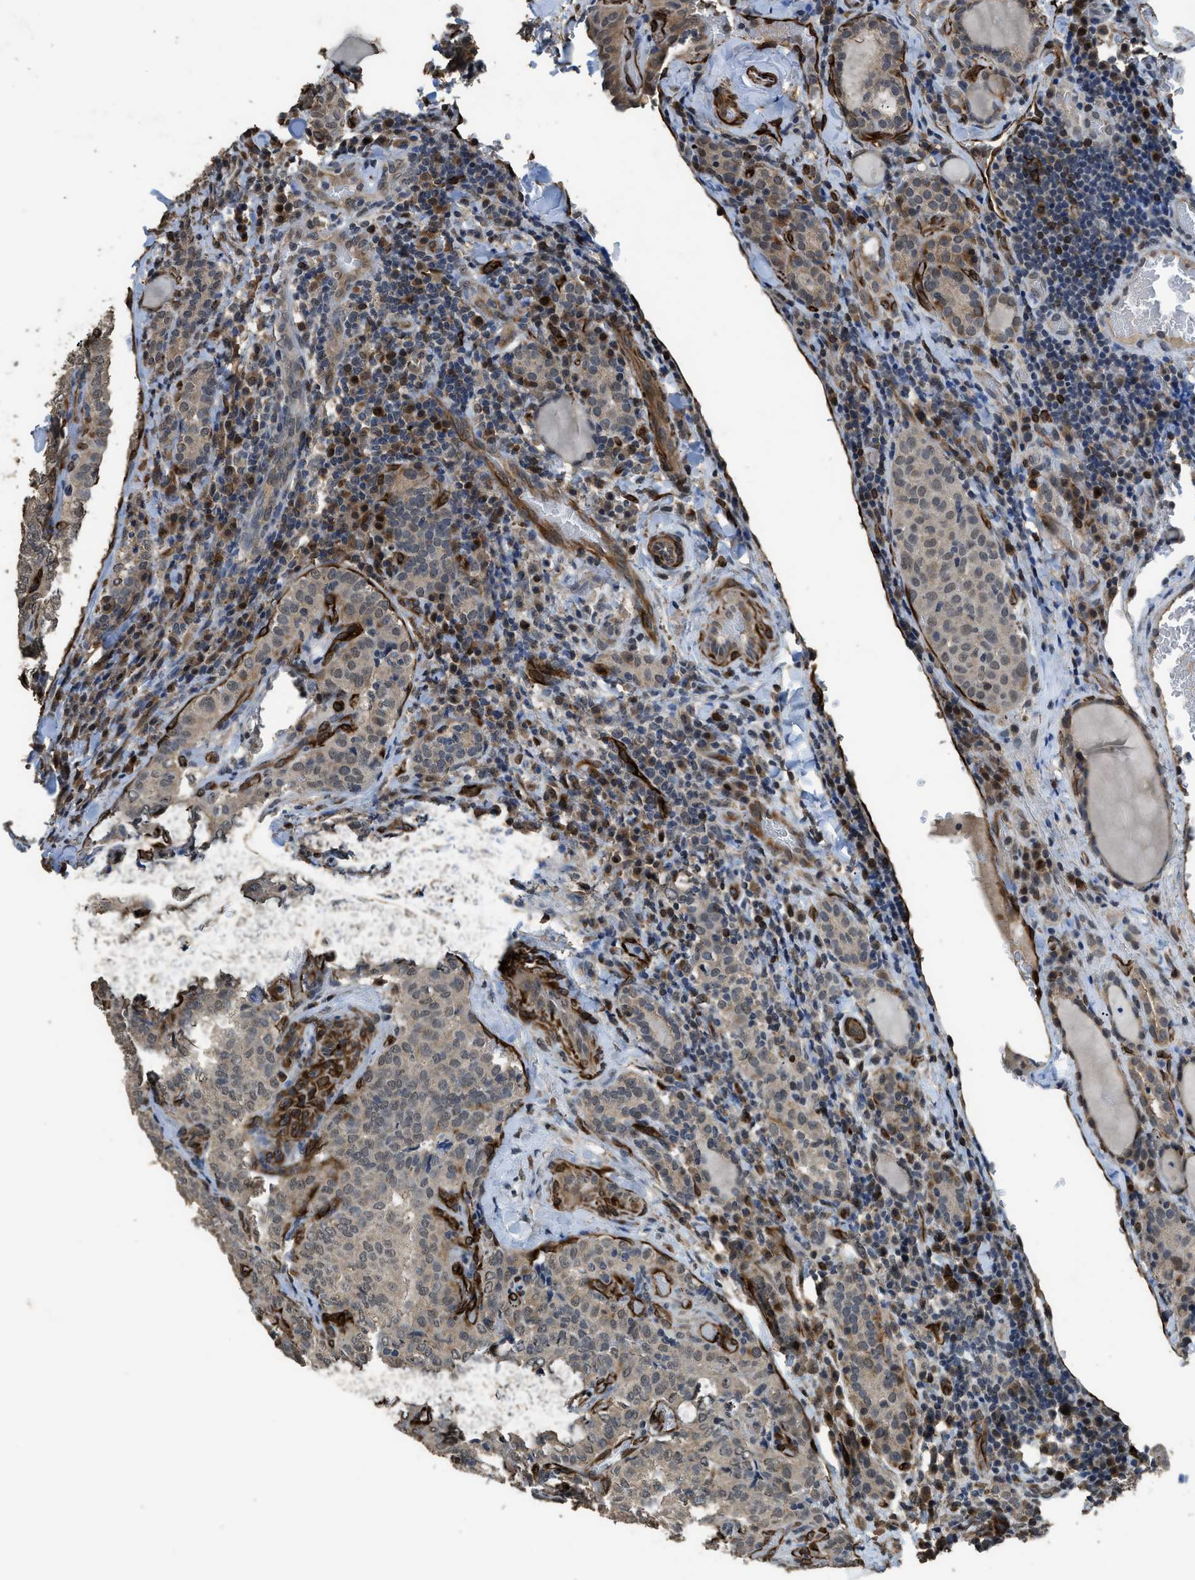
{"staining": {"intensity": "weak", "quantity": ">75%", "location": "cytoplasmic/membranous"}, "tissue": "thyroid cancer", "cell_type": "Tumor cells", "image_type": "cancer", "snomed": [{"axis": "morphology", "description": "Normal tissue, NOS"}, {"axis": "morphology", "description": "Papillary adenocarcinoma, NOS"}, {"axis": "topography", "description": "Thyroid gland"}], "caption": "Protein staining displays weak cytoplasmic/membranous positivity in approximately >75% of tumor cells in papillary adenocarcinoma (thyroid).", "gene": "SYNM", "patient": {"sex": "female", "age": 30}}